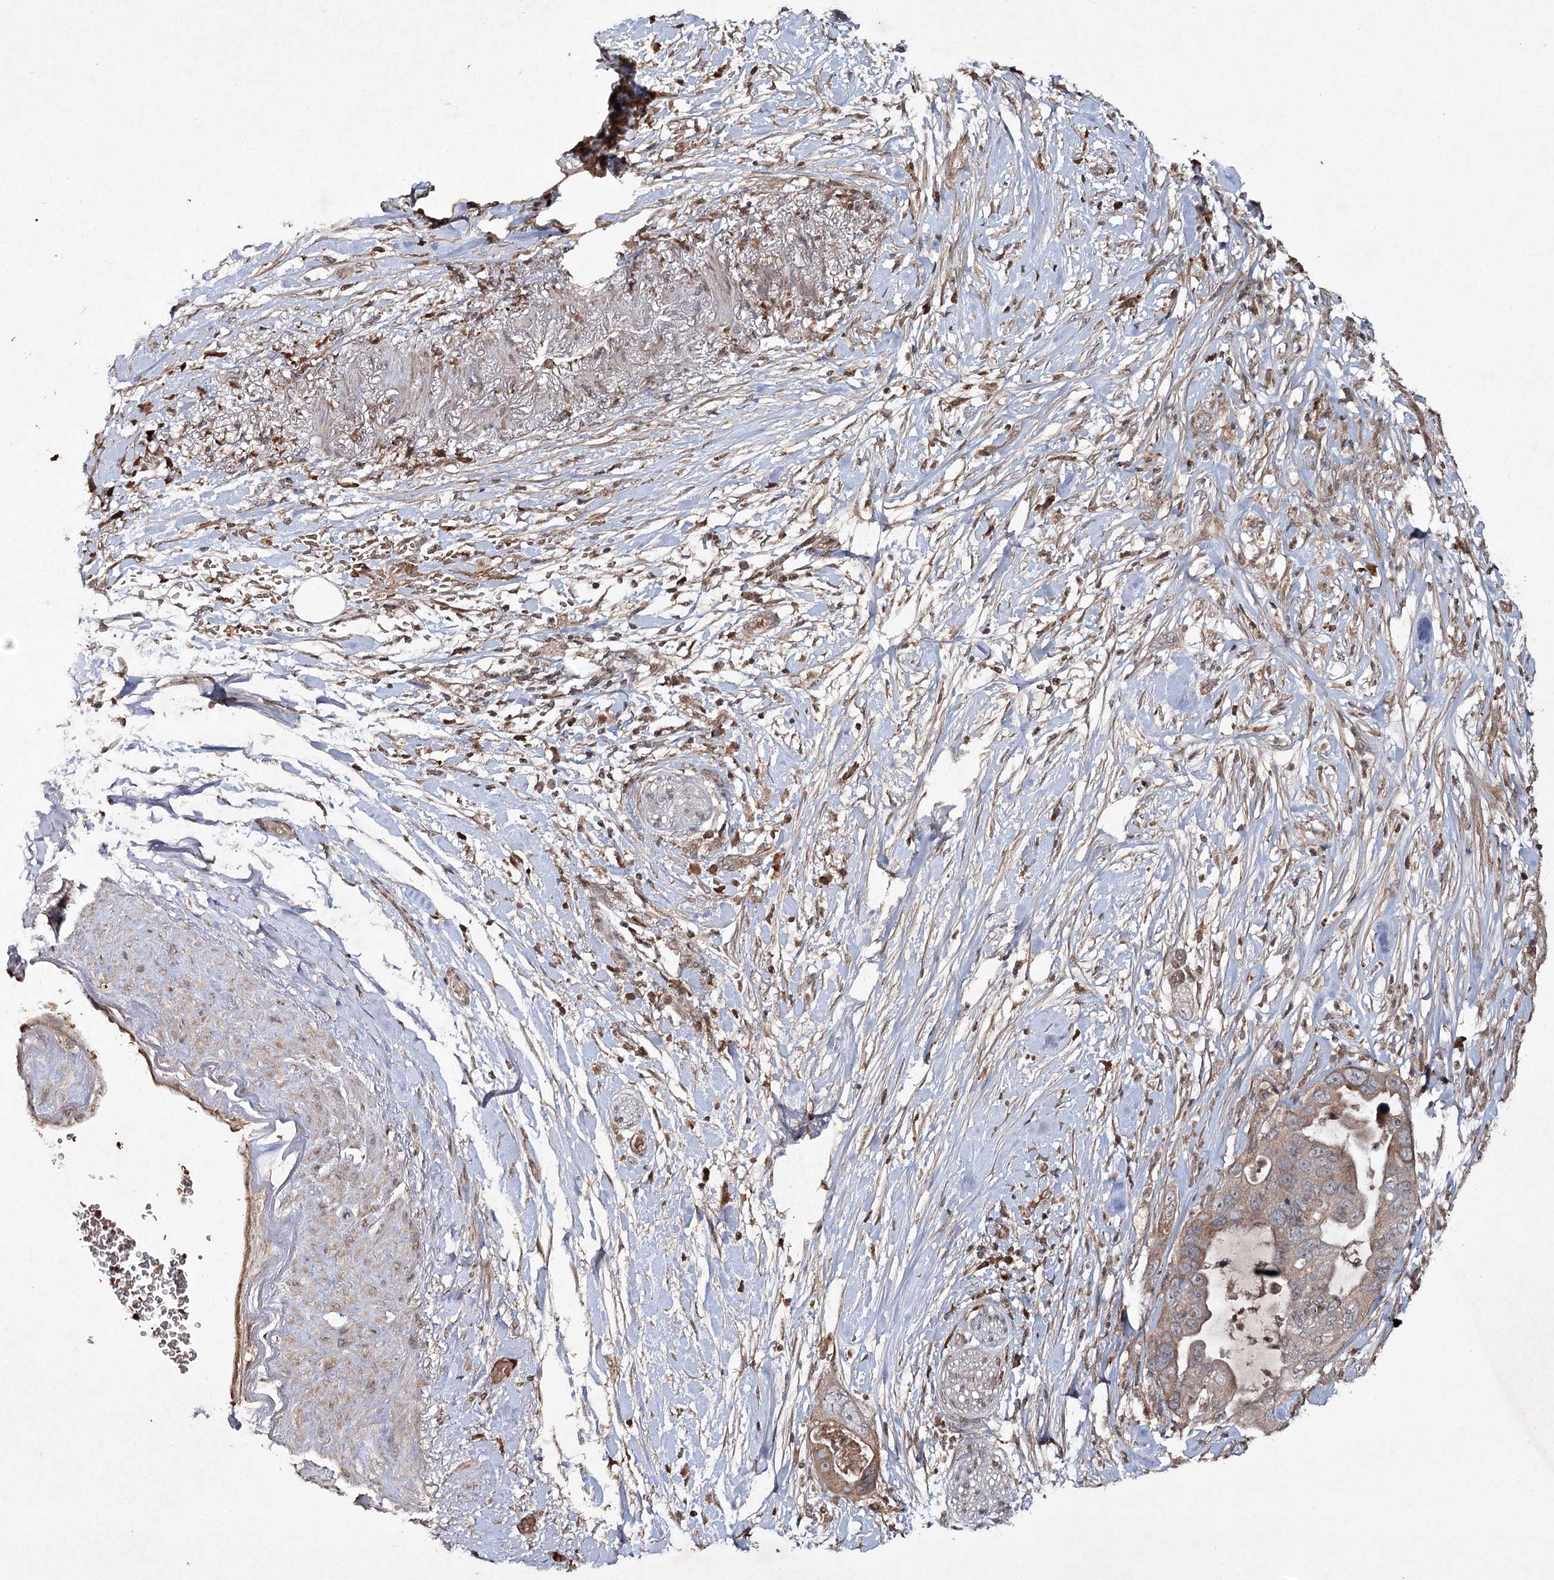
{"staining": {"intensity": "moderate", "quantity": ">75%", "location": "cytoplasmic/membranous"}, "tissue": "pancreatic cancer", "cell_type": "Tumor cells", "image_type": "cancer", "snomed": [{"axis": "morphology", "description": "Adenocarcinoma, NOS"}, {"axis": "topography", "description": "Pancreas"}], "caption": "A histopathology image of pancreatic cancer (adenocarcinoma) stained for a protein displays moderate cytoplasmic/membranous brown staining in tumor cells.", "gene": "CYP2B6", "patient": {"sex": "female", "age": 71}}